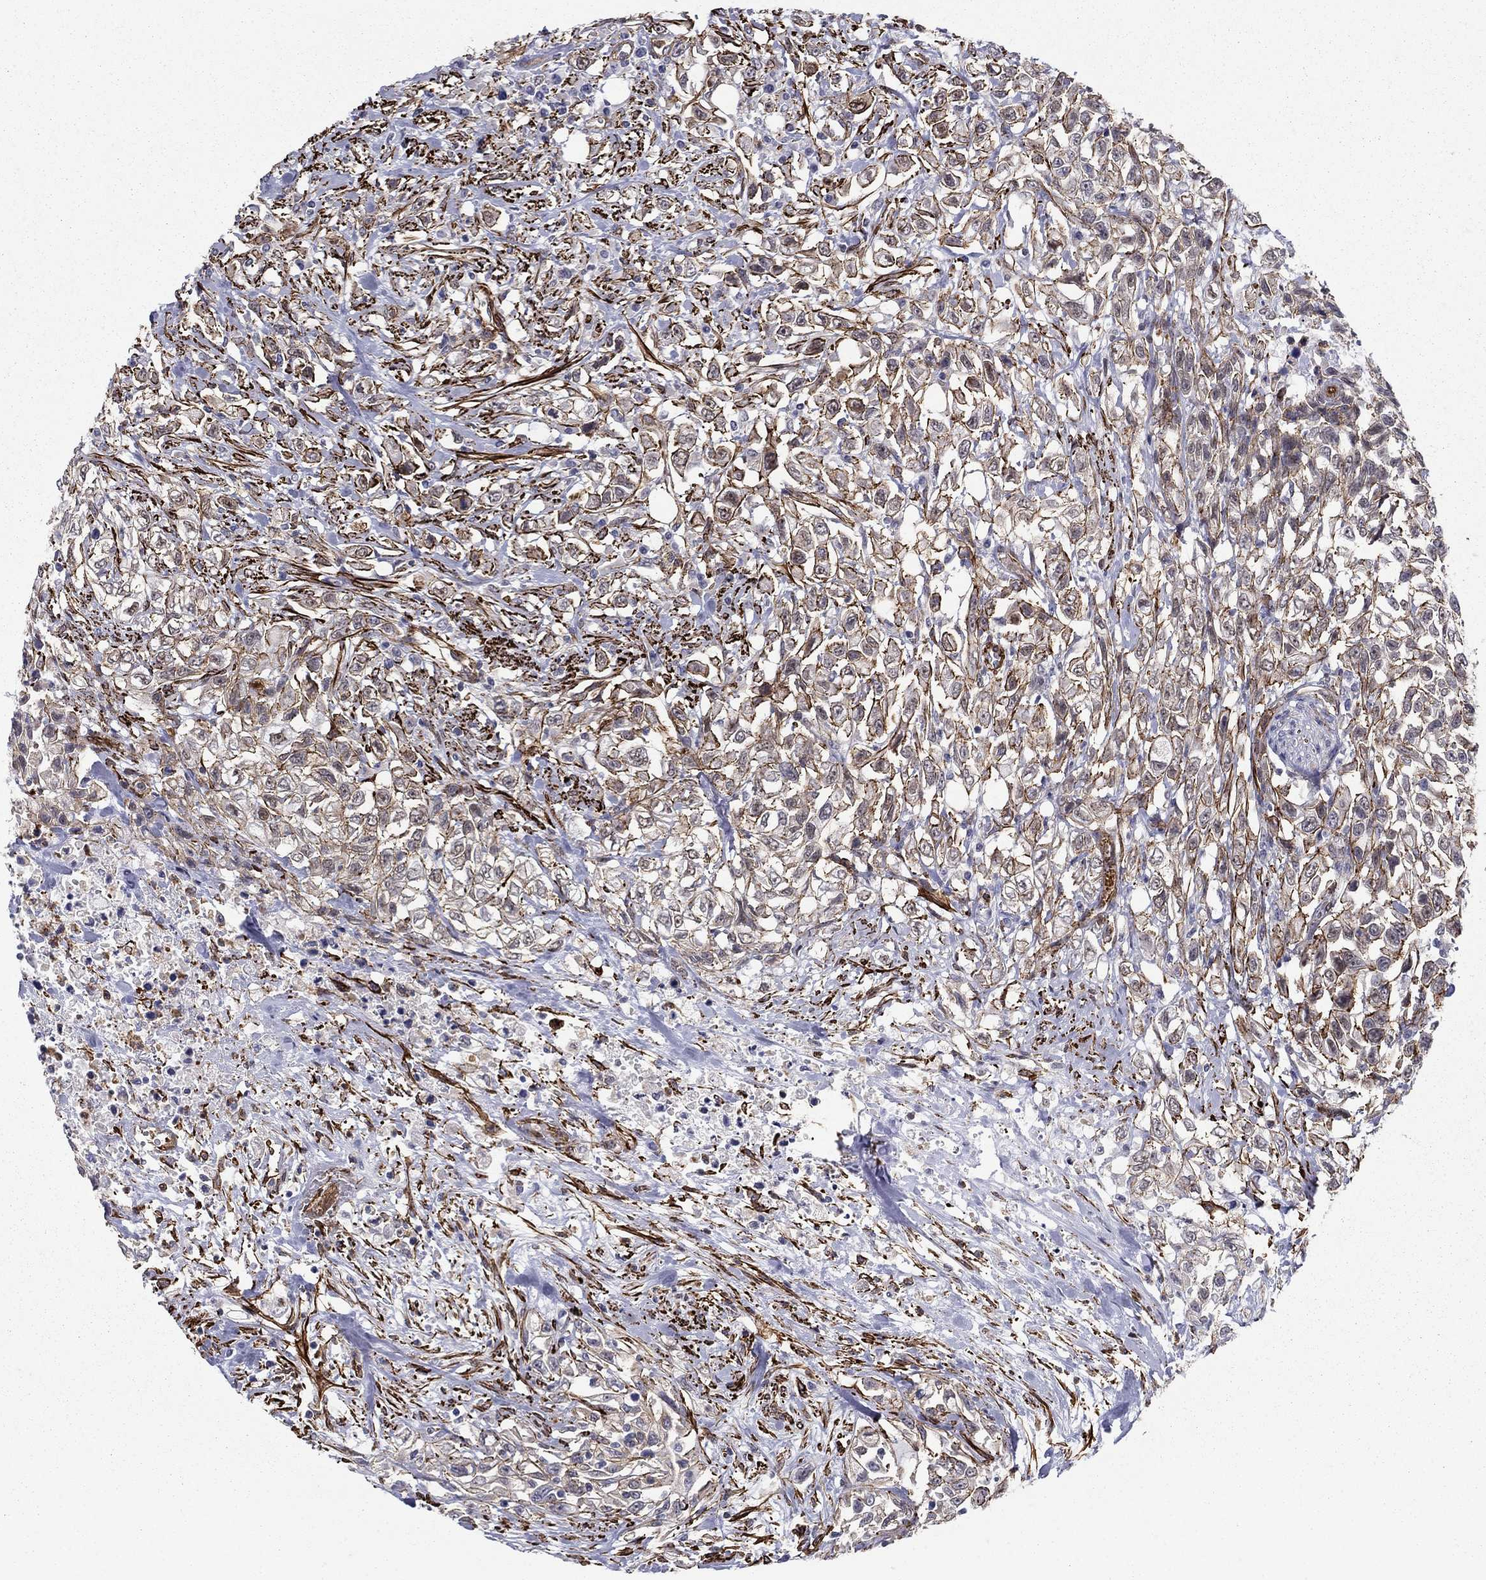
{"staining": {"intensity": "strong", "quantity": "25%-75%", "location": "cytoplasmic/membranous"}, "tissue": "urothelial cancer", "cell_type": "Tumor cells", "image_type": "cancer", "snomed": [{"axis": "morphology", "description": "Urothelial carcinoma, High grade"}, {"axis": "topography", "description": "Urinary bladder"}], "caption": "The micrograph exhibits a brown stain indicating the presence of a protein in the cytoplasmic/membranous of tumor cells in urothelial cancer.", "gene": "KRBA1", "patient": {"sex": "female", "age": 56}}